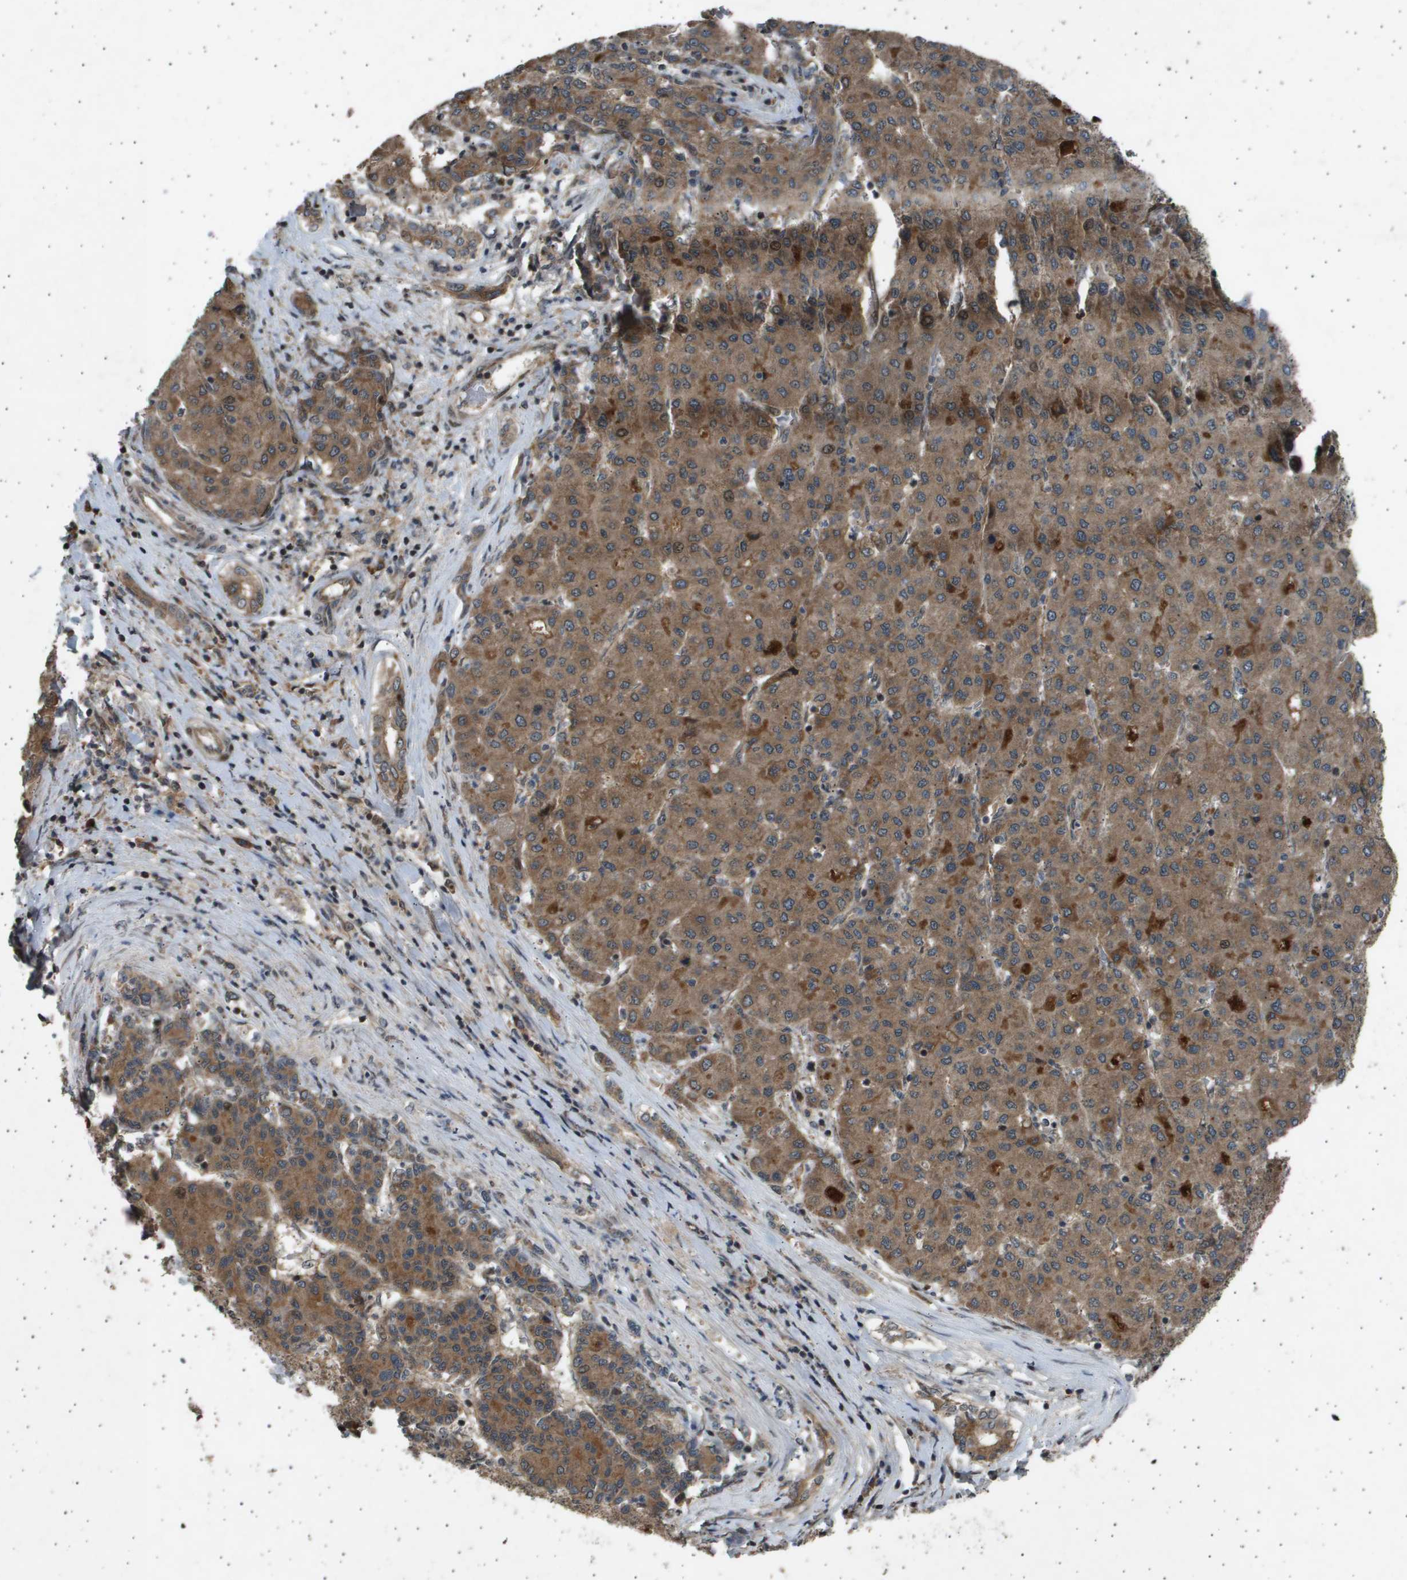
{"staining": {"intensity": "moderate", "quantity": ">75%", "location": "cytoplasmic/membranous"}, "tissue": "liver cancer", "cell_type": "Tumor cells", "image_type": "cancer", "snomed": [{"axis": "morphology", "description": "Carcinoma, Hepatocellular, NOS"}, {"axis": "topography", "description": "Liver"}], "caption": "A brown stain shows moderate cytoplasmic/membranous expression of a protein in human liver hepatocellular carcinoma tumor cells.", "gene": "TNRC6A", "patient": {"sex": "male", "age": 65}}